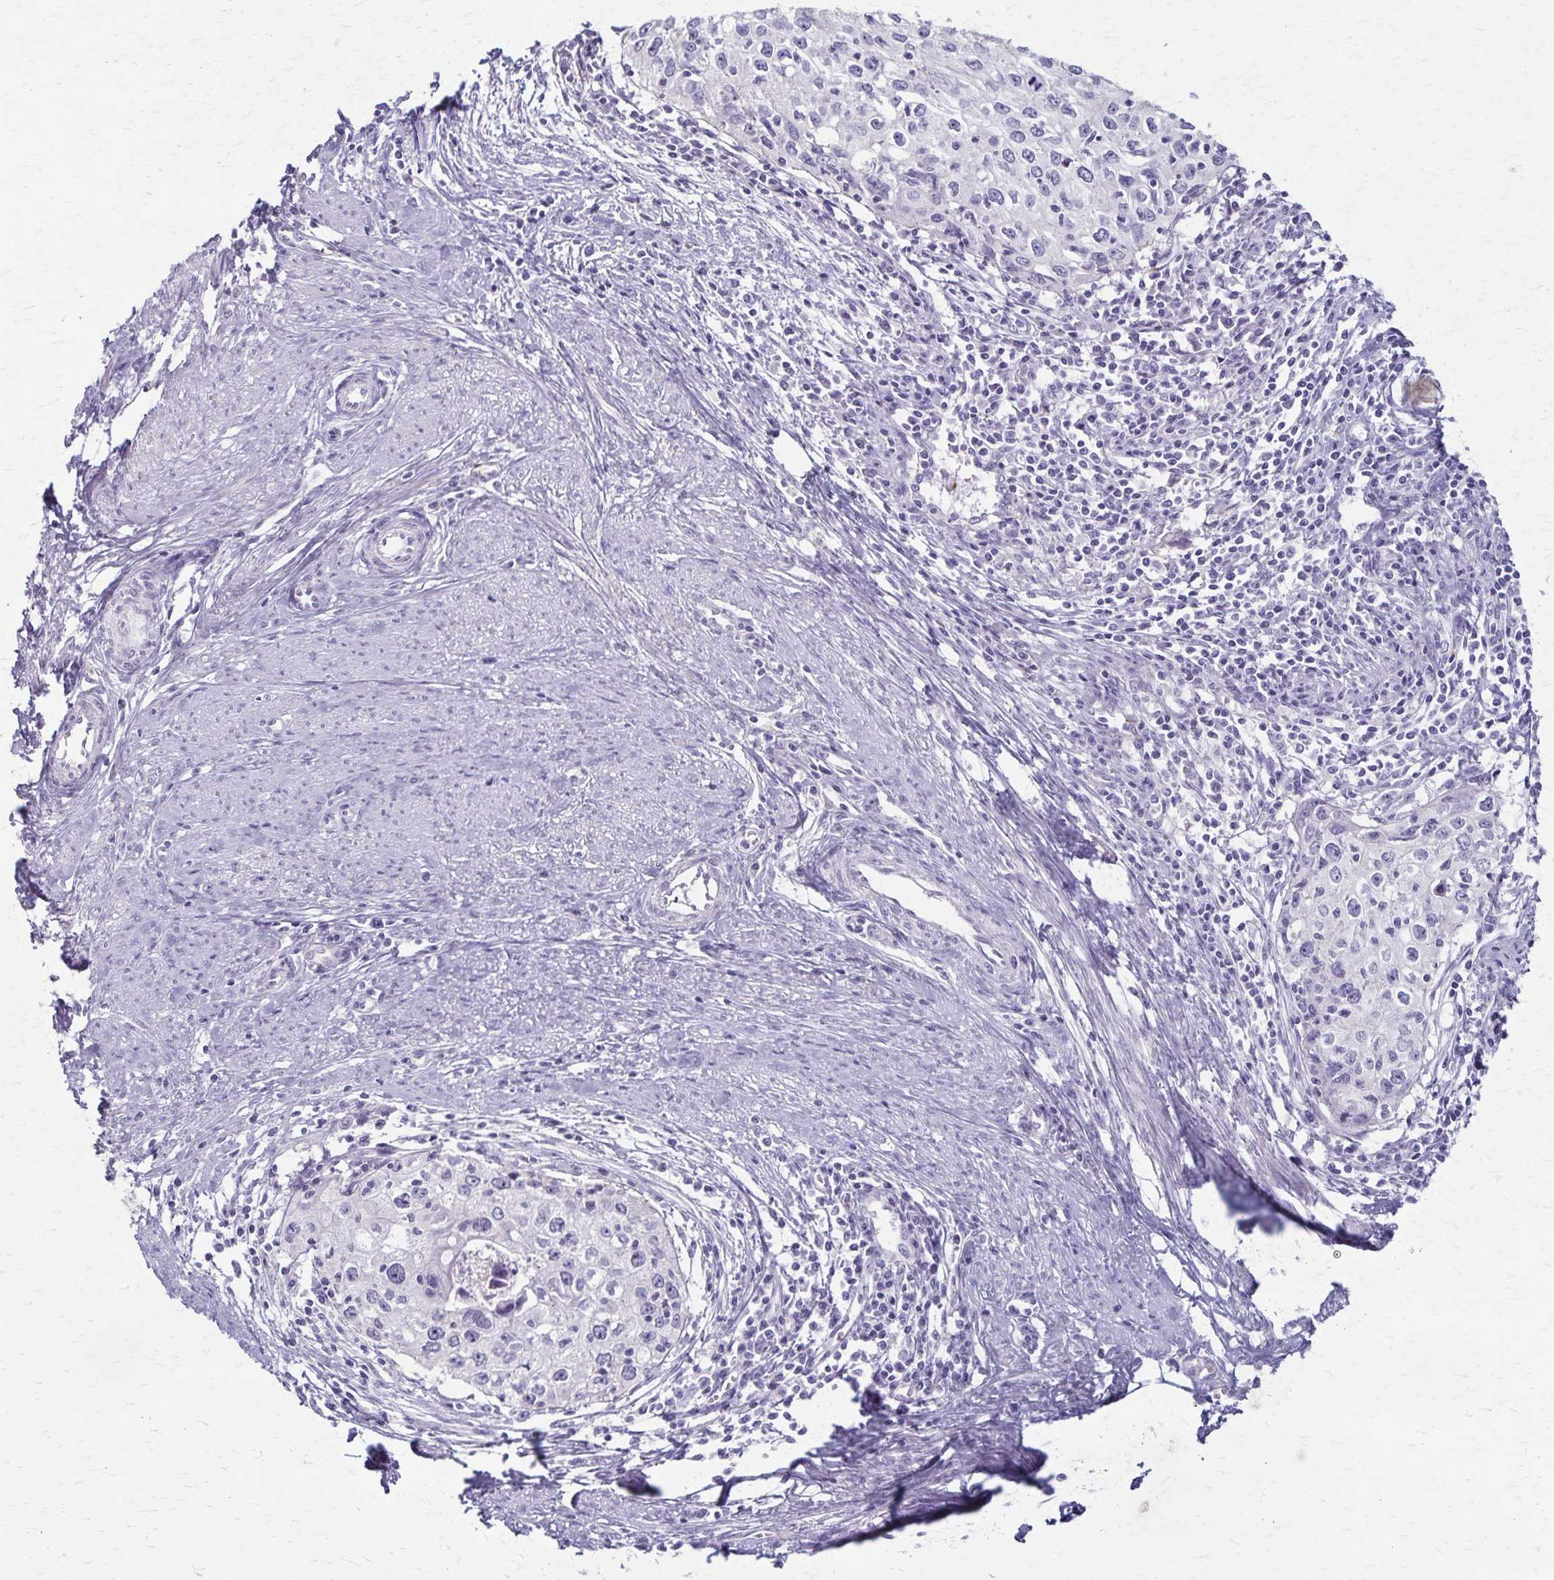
{"staining": {"intensity": "negative", "quantity": "none", "location": "none"}, "tissue": "cervical cancer", "cell_type": "Tumor cells", "image_type": "cancer", "snomed": [{"axis": "morphology", "description": "Squamous cell carcinoma, NOS"}, {"axis": "topography", "description": "Cervix"}], "caption": "Tumor cells are negative for brown protein staining in cervical squamous cell carcinoma.", "gene": "RASL10B", "patient": {"sex": "female", "age": 40}}